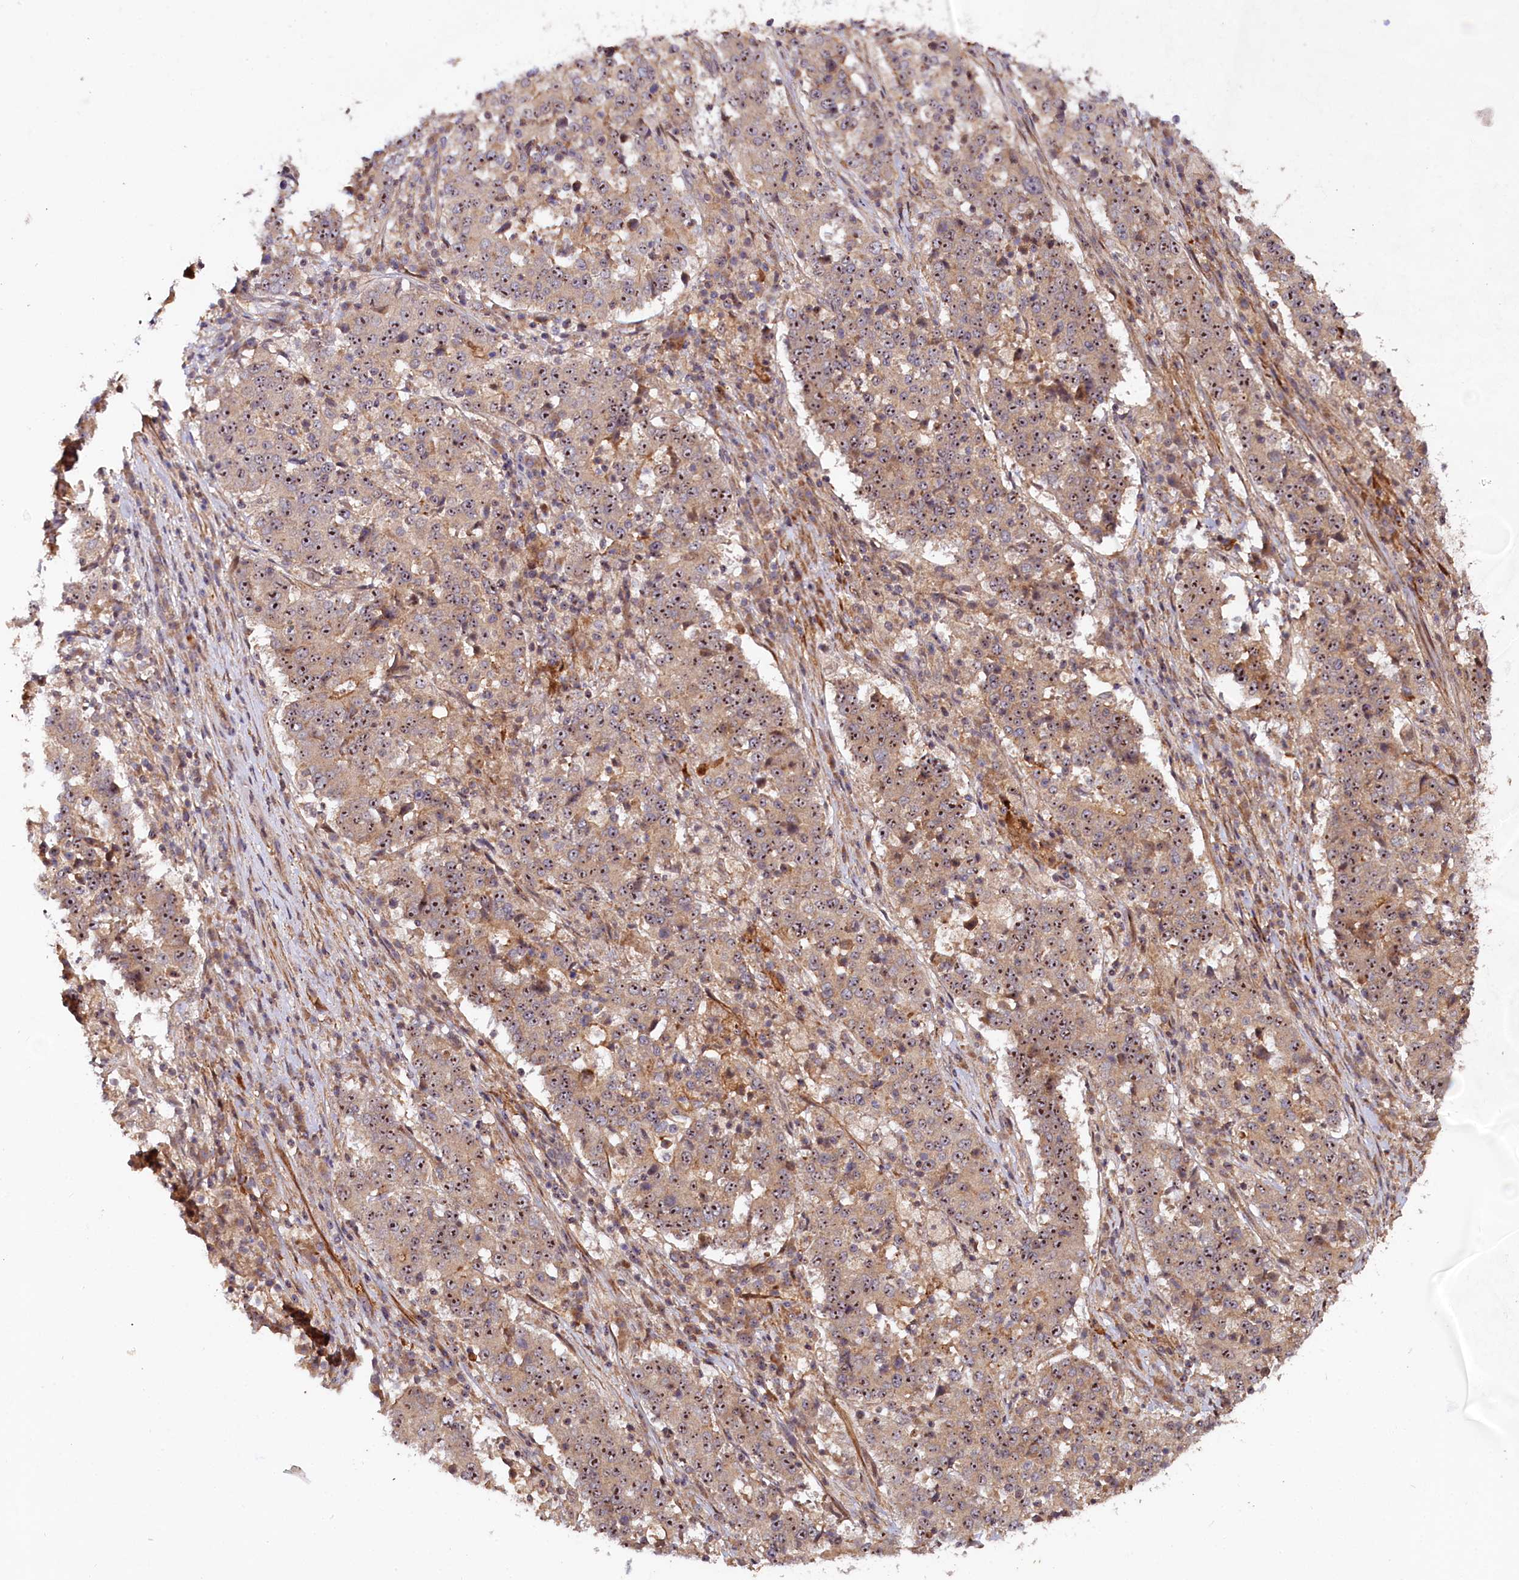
{"staining": {"intensity": "moderate", "quantity": ">75%", "location": "cytoplasmic/membranous,nuclear"}, "tissue": "stomach cancer", "cell_type": "Tumor cells", "image_type": "cancer", "snomed": [{"axis": "morphology", "description": "Adenocarcinoma, NOS"}, {"axis": "topography", "description": "Stomach"}], "caption": "Stomach cancer stained with immunohistochemistry (IHC) exhibits moderate cytoplasmic/membranous and nuclear expression in about >75% of tumor cells. The staining is performed using DAB (3,3'-diaminobenzidine) brown chromogen to label protein expression. The nuclei are counter-stained blue using hematoxylin.", "gene": "NEDD1", "patient": {"sex": "male", "age": 59}}